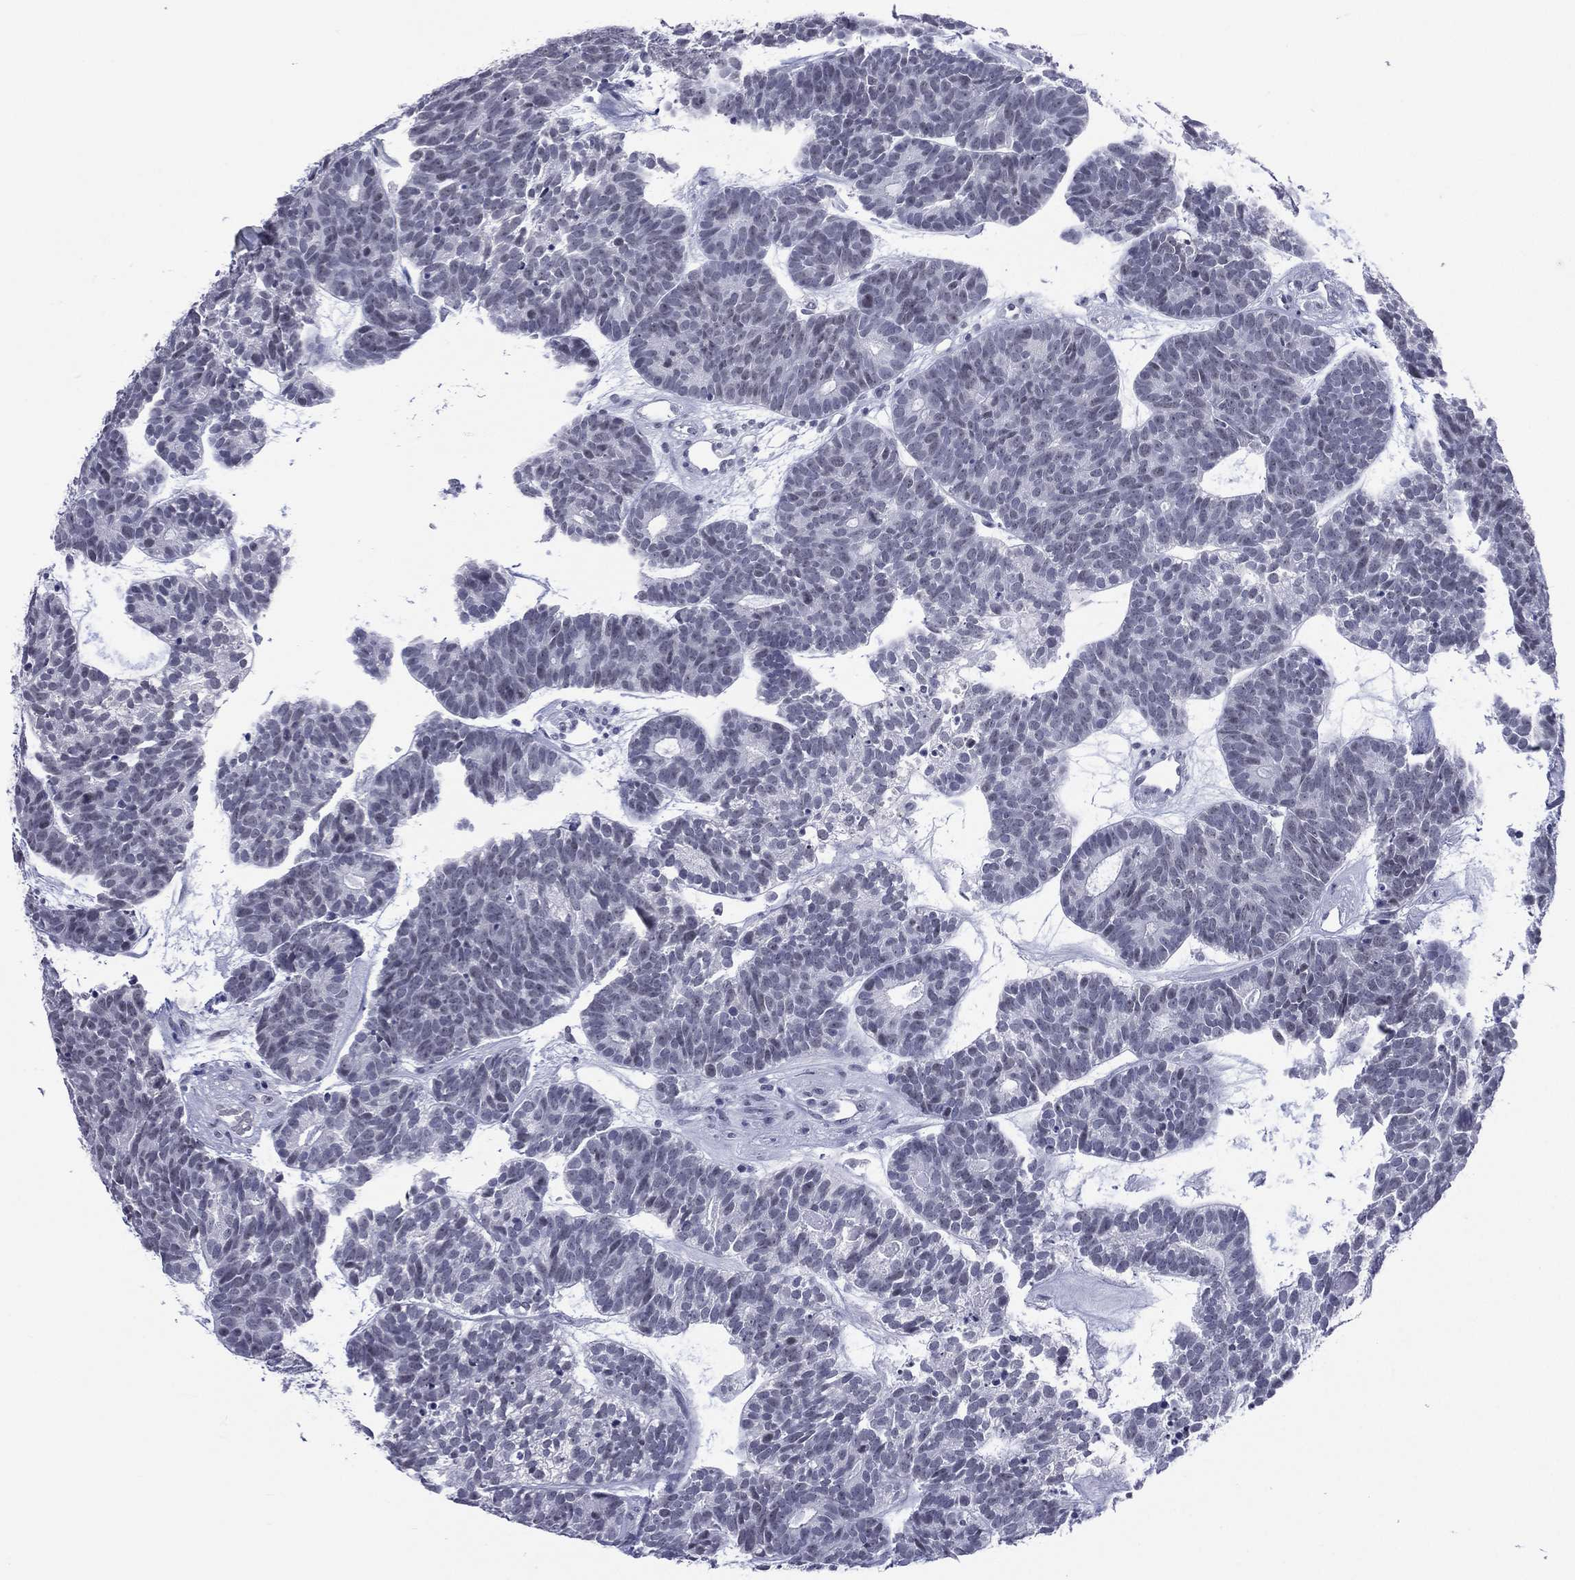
{"staining": {"intensity": "negative", "quantity": "none", "location": "none"}, "tissue": "head and neck cancer", "cell_type": "Tumor cells", "image_type": "cancer", "snomed": [{"axis": "morphology", "description": "Adenocarcinoma, NOS"}, {"axis": "topography", "description": "Head-Neck"}], "caption": "Head and neck adenocarcinoma stained for a protein using IHC reveals no expression tumor cells.", "gene": "SSX1", "patient": {"sex": "female", "age": 81}}